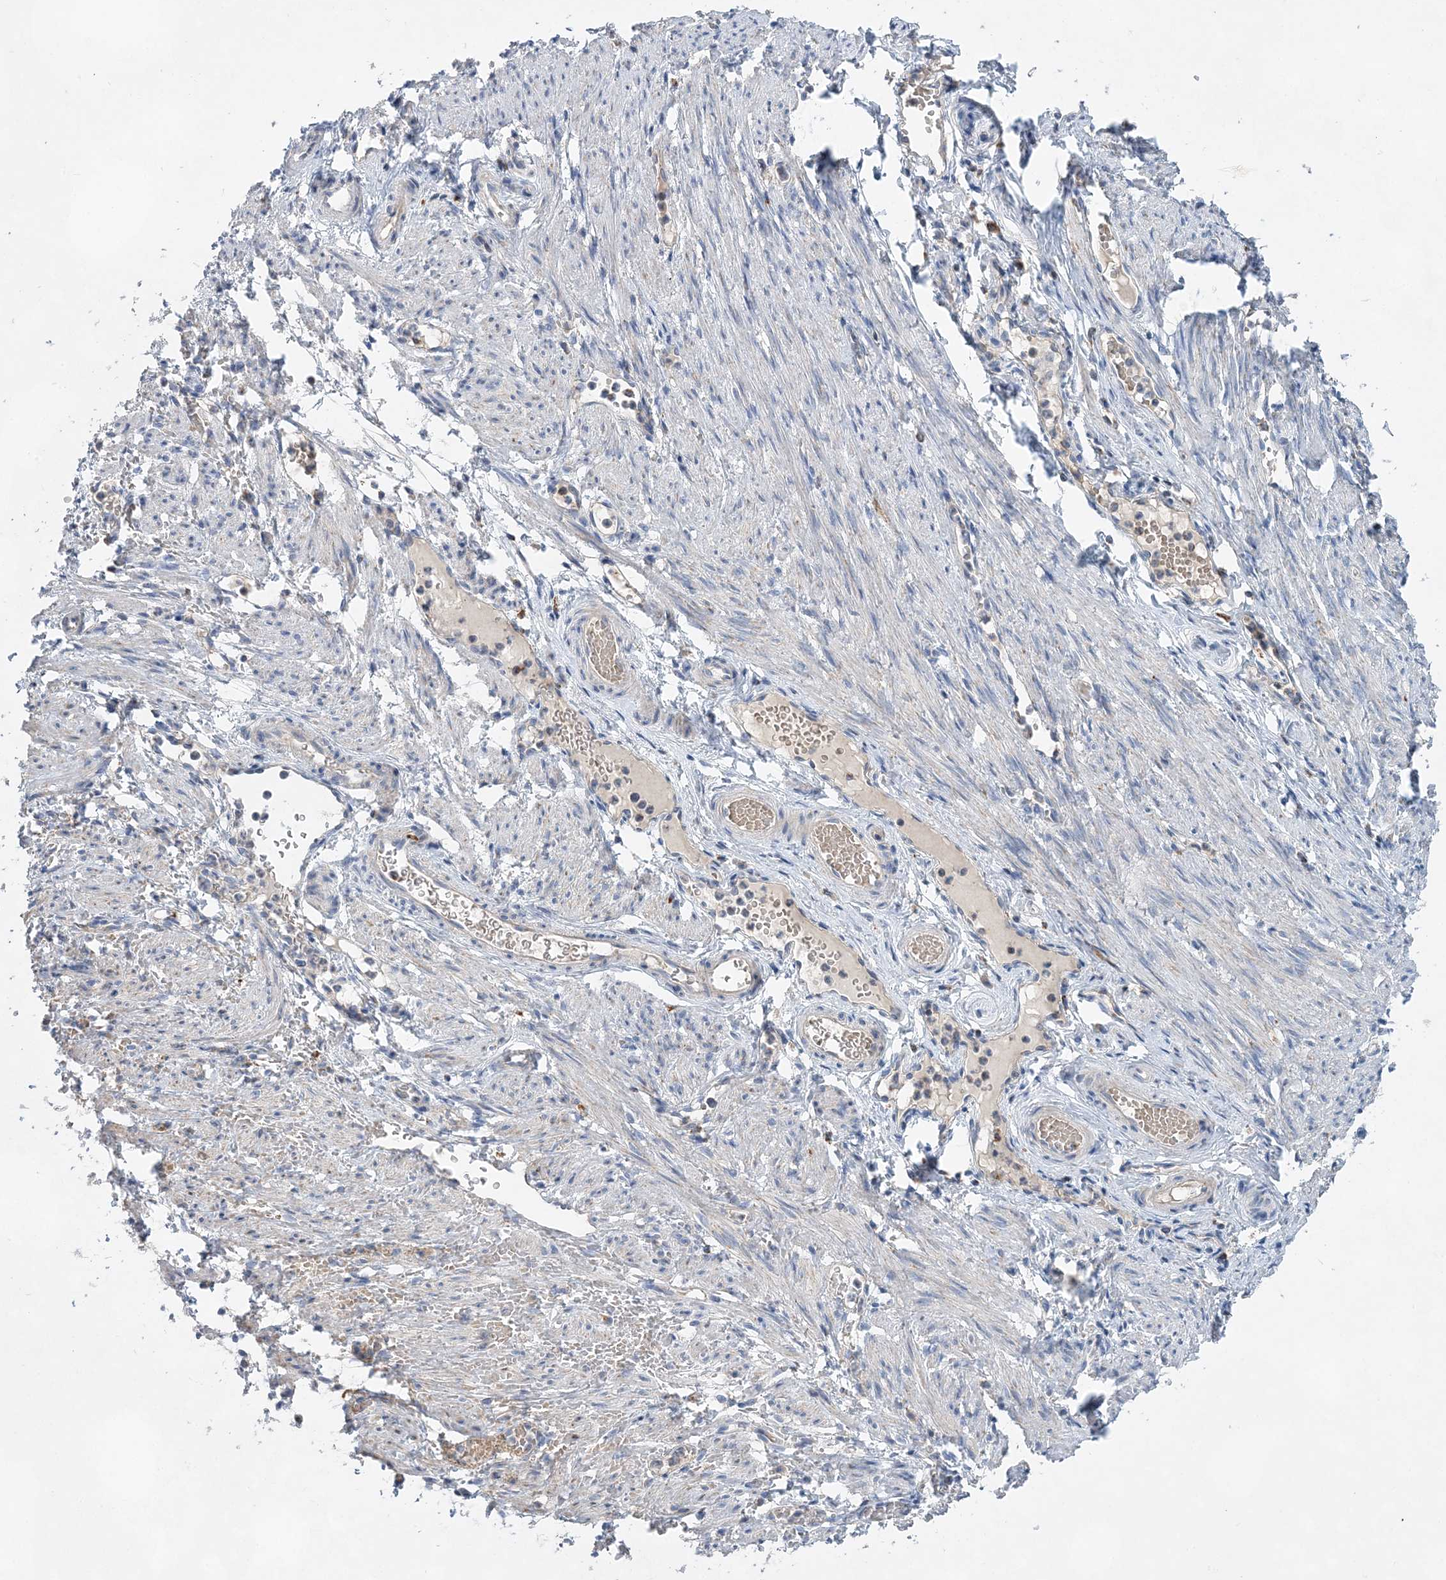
{"staining": {"intensity": "weak", "quantity": ">75%", "location": "cytoplasmic/membranous"}, "tissue": "adipose tissue", "cell_type": "Adipocytes", "image_type": "normal", "snomed": [{"axis": "morphology", "description": "Normal tissue, NOS"}, {"axis": "topography", "description": "Smooth muscle"}, {"axis": "topography", "description": "Peripheral nerve tissue"}], "caption": "IHC staining of benign adipose tissue, which displays low levels of weak cytoplasmic/membranous staining in approximately >75% of adipocytes indicating weak cytoplasmic/membranous protein expression. The staining was performed using DAB (brown) for protein detection and nuclei were counterstained in hematoxylin (blue).", "gene": "TRAPPC13", "patient": {"sex": "female", "age": 39}}